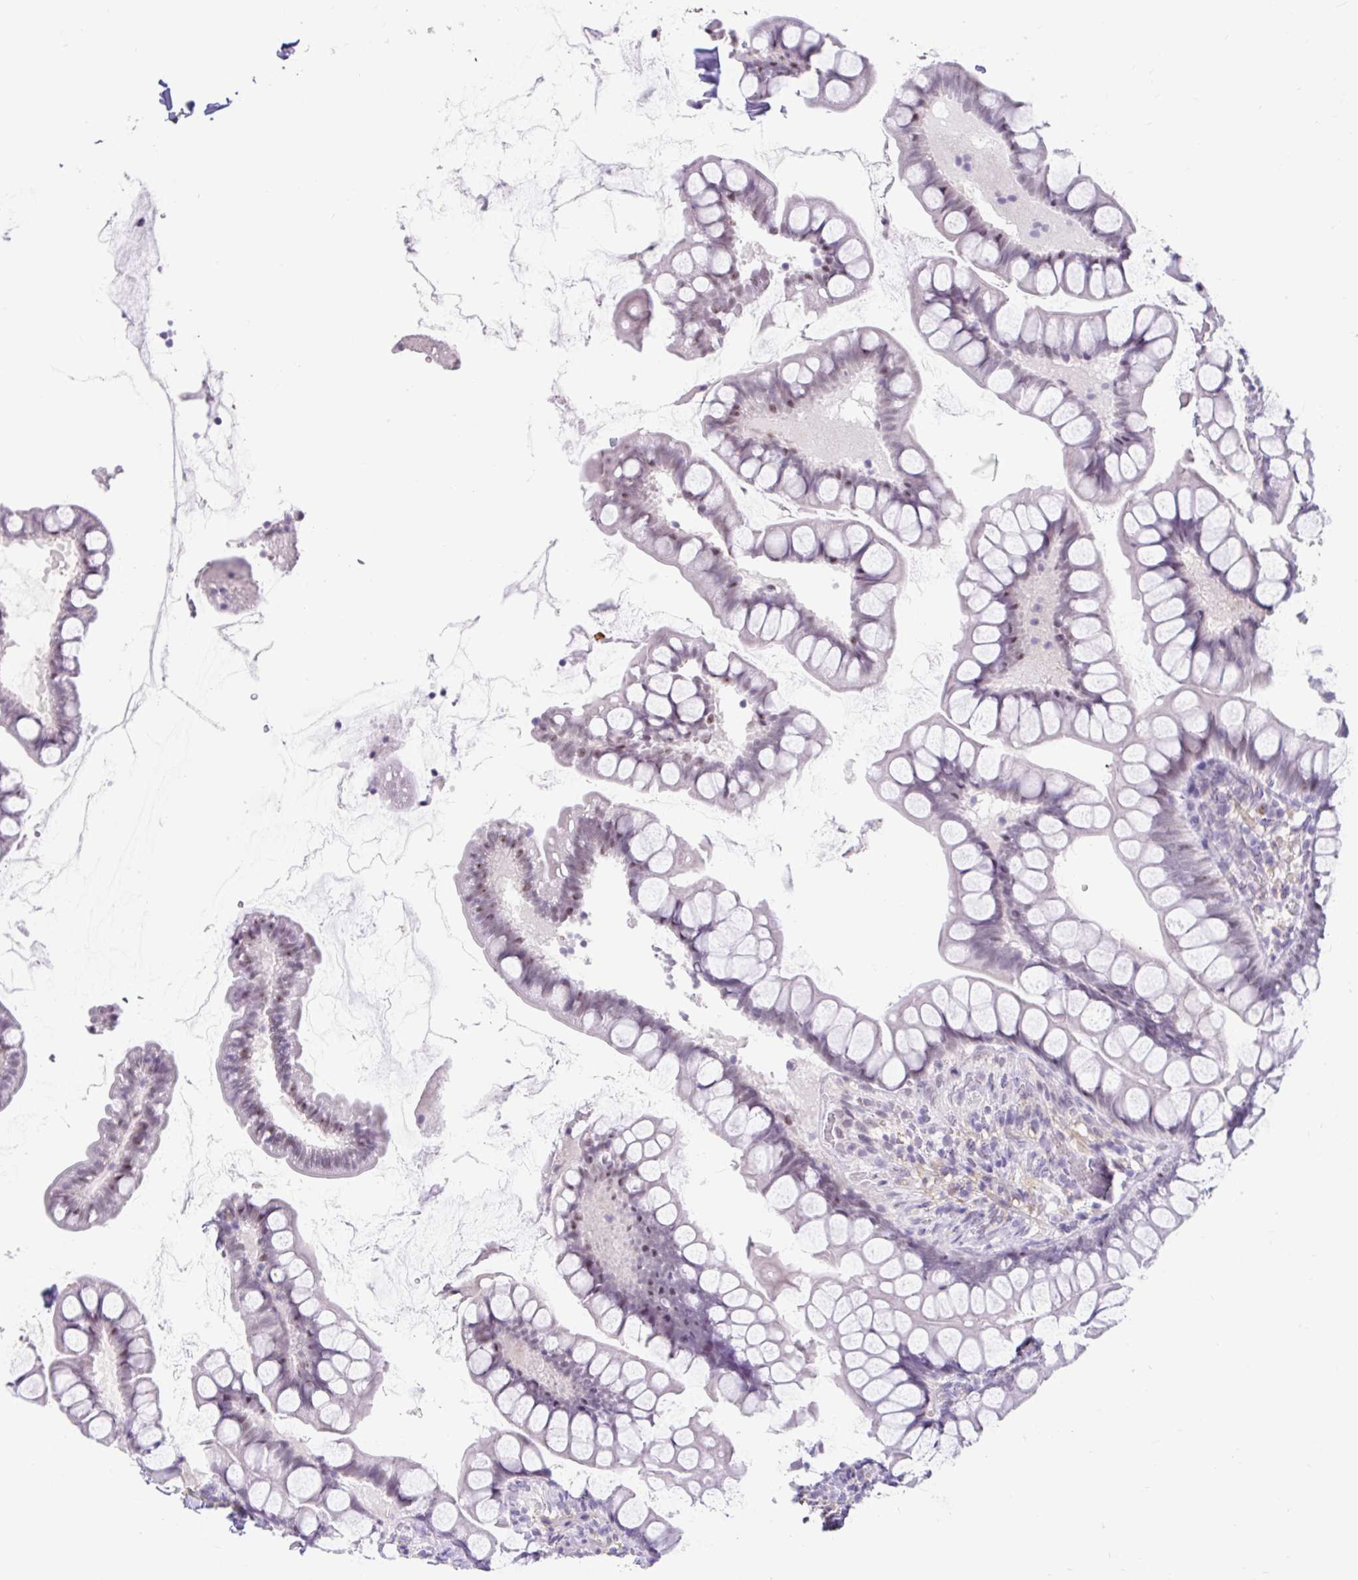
{"staining": {"intensity": "weak", "quantity": "<25%", "location": "nuclear"}, "tissue": "small intestine", "cell_type": "Glandular cells", "image_type": "normal", "snomed": [{"axis": "morphology", "description": "Normal tissue, NOS"}, {"axis": "topography", "description": "Small intestine"}], "caption": "Glandular cells show no significant positivity in normal small intestine. The staining is performed using DAB brown chromogen with nuclei counter-stained in using hematoxylin.", "gene": "DCAF17", "patient": {"sex": "male", "age": 70}}